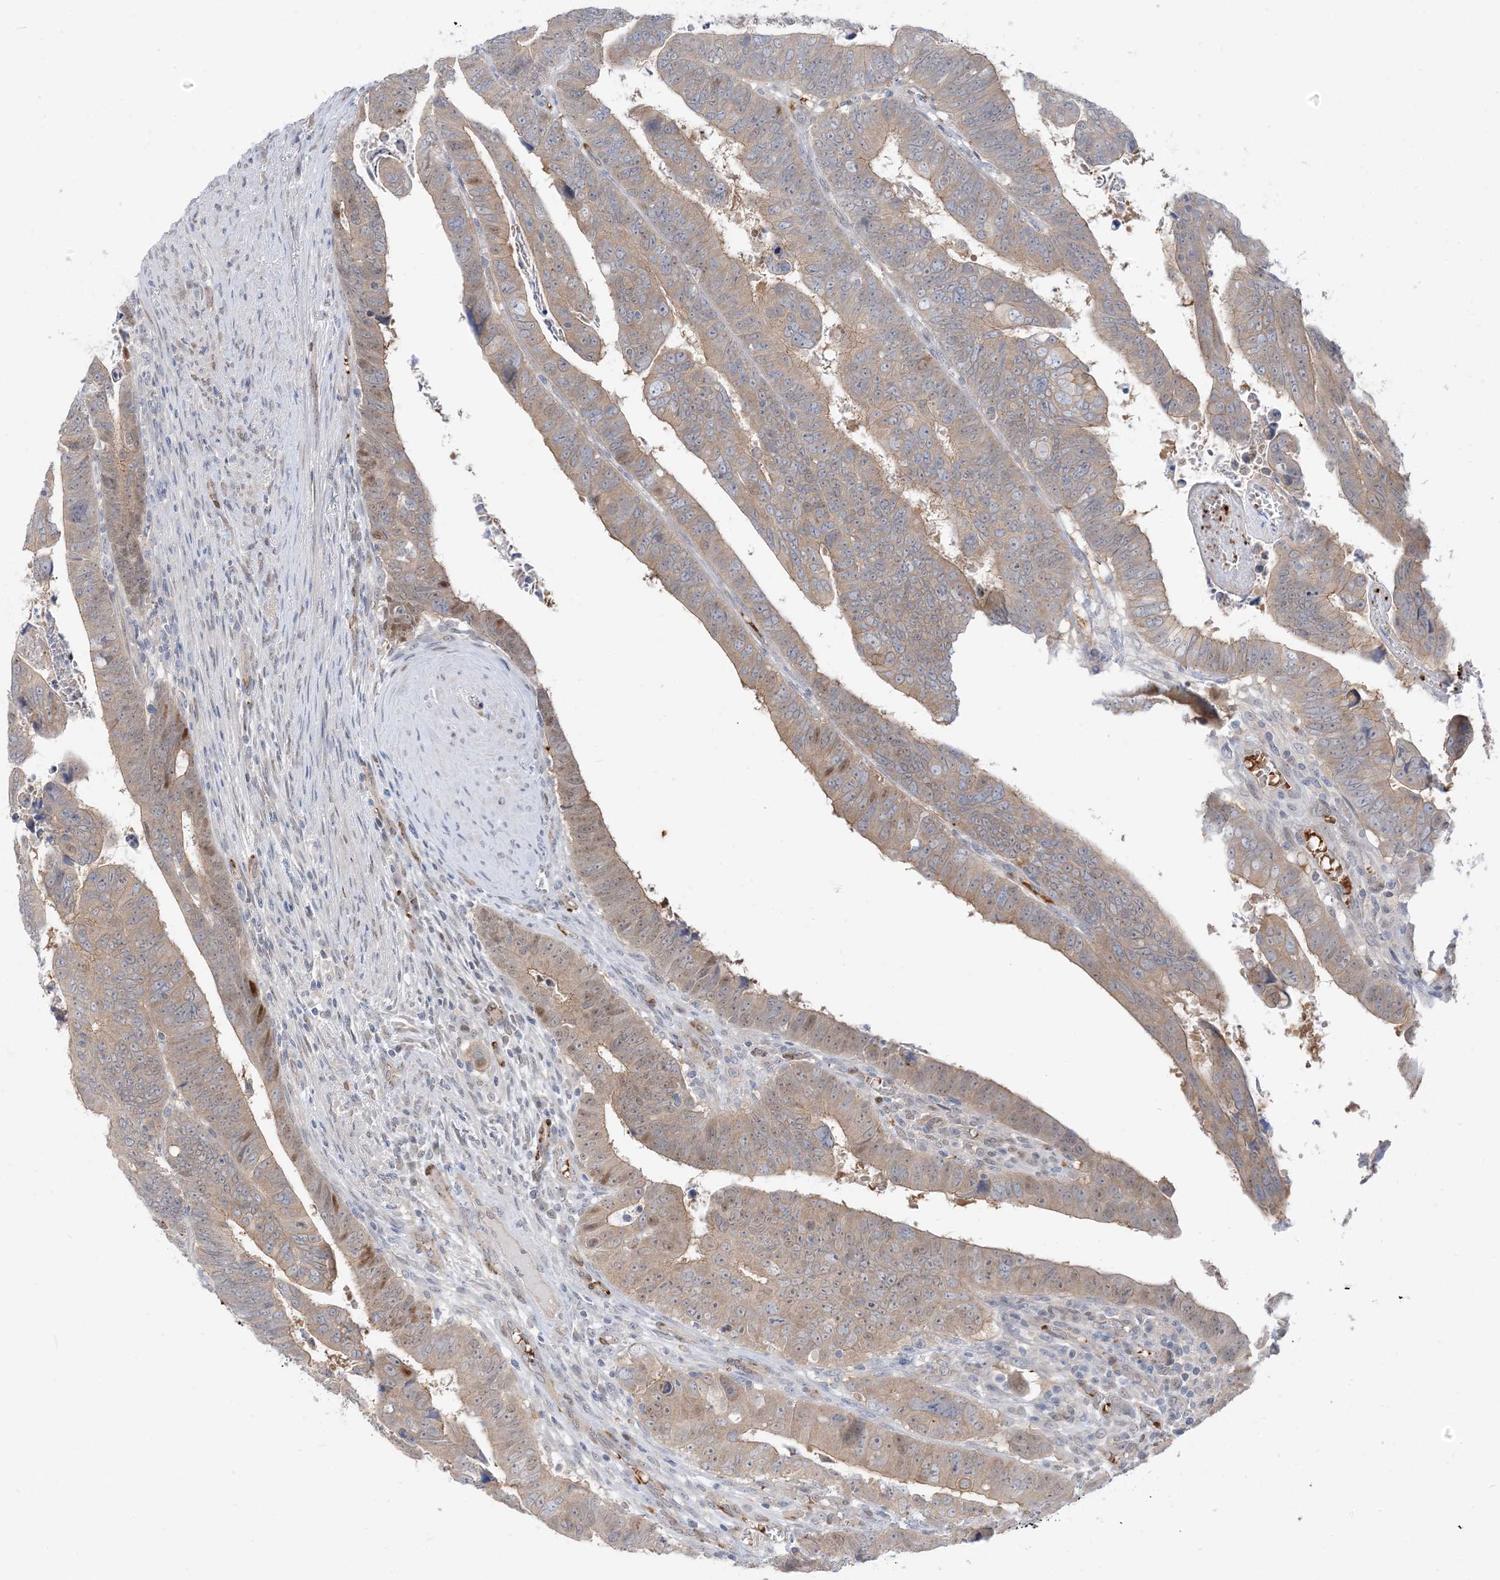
{"staining": {"intensity": "weak", "quantity": "25%-75%", "location": "cytoplasmic/membranous"}, "tissue": "colorectal cancer", "cell_type": "Tumor cells", "image_type": "cancer", "snomed": [{"axis": "morphology", "description": "Normal tissue, NOS"}, {"axis": "morphology", "description": "Adenocarcinoma, NOS"}, {"axis": "topography", "description": "Rectum"}], "caption": "DAB (3,3'-diaminobenzidine) immunohistochemical staining of colorectal adenocarcinoma displays weak cytoplasmic/membranous protein expression in approximately 25%-75% of tumor cells. (DAB (3,3'-diaminobenzidine) IHC, brown staining for protein, blue staining for nuclei).", "gene": "RIN1", "patient": {"sex": "female", "age": 65}}